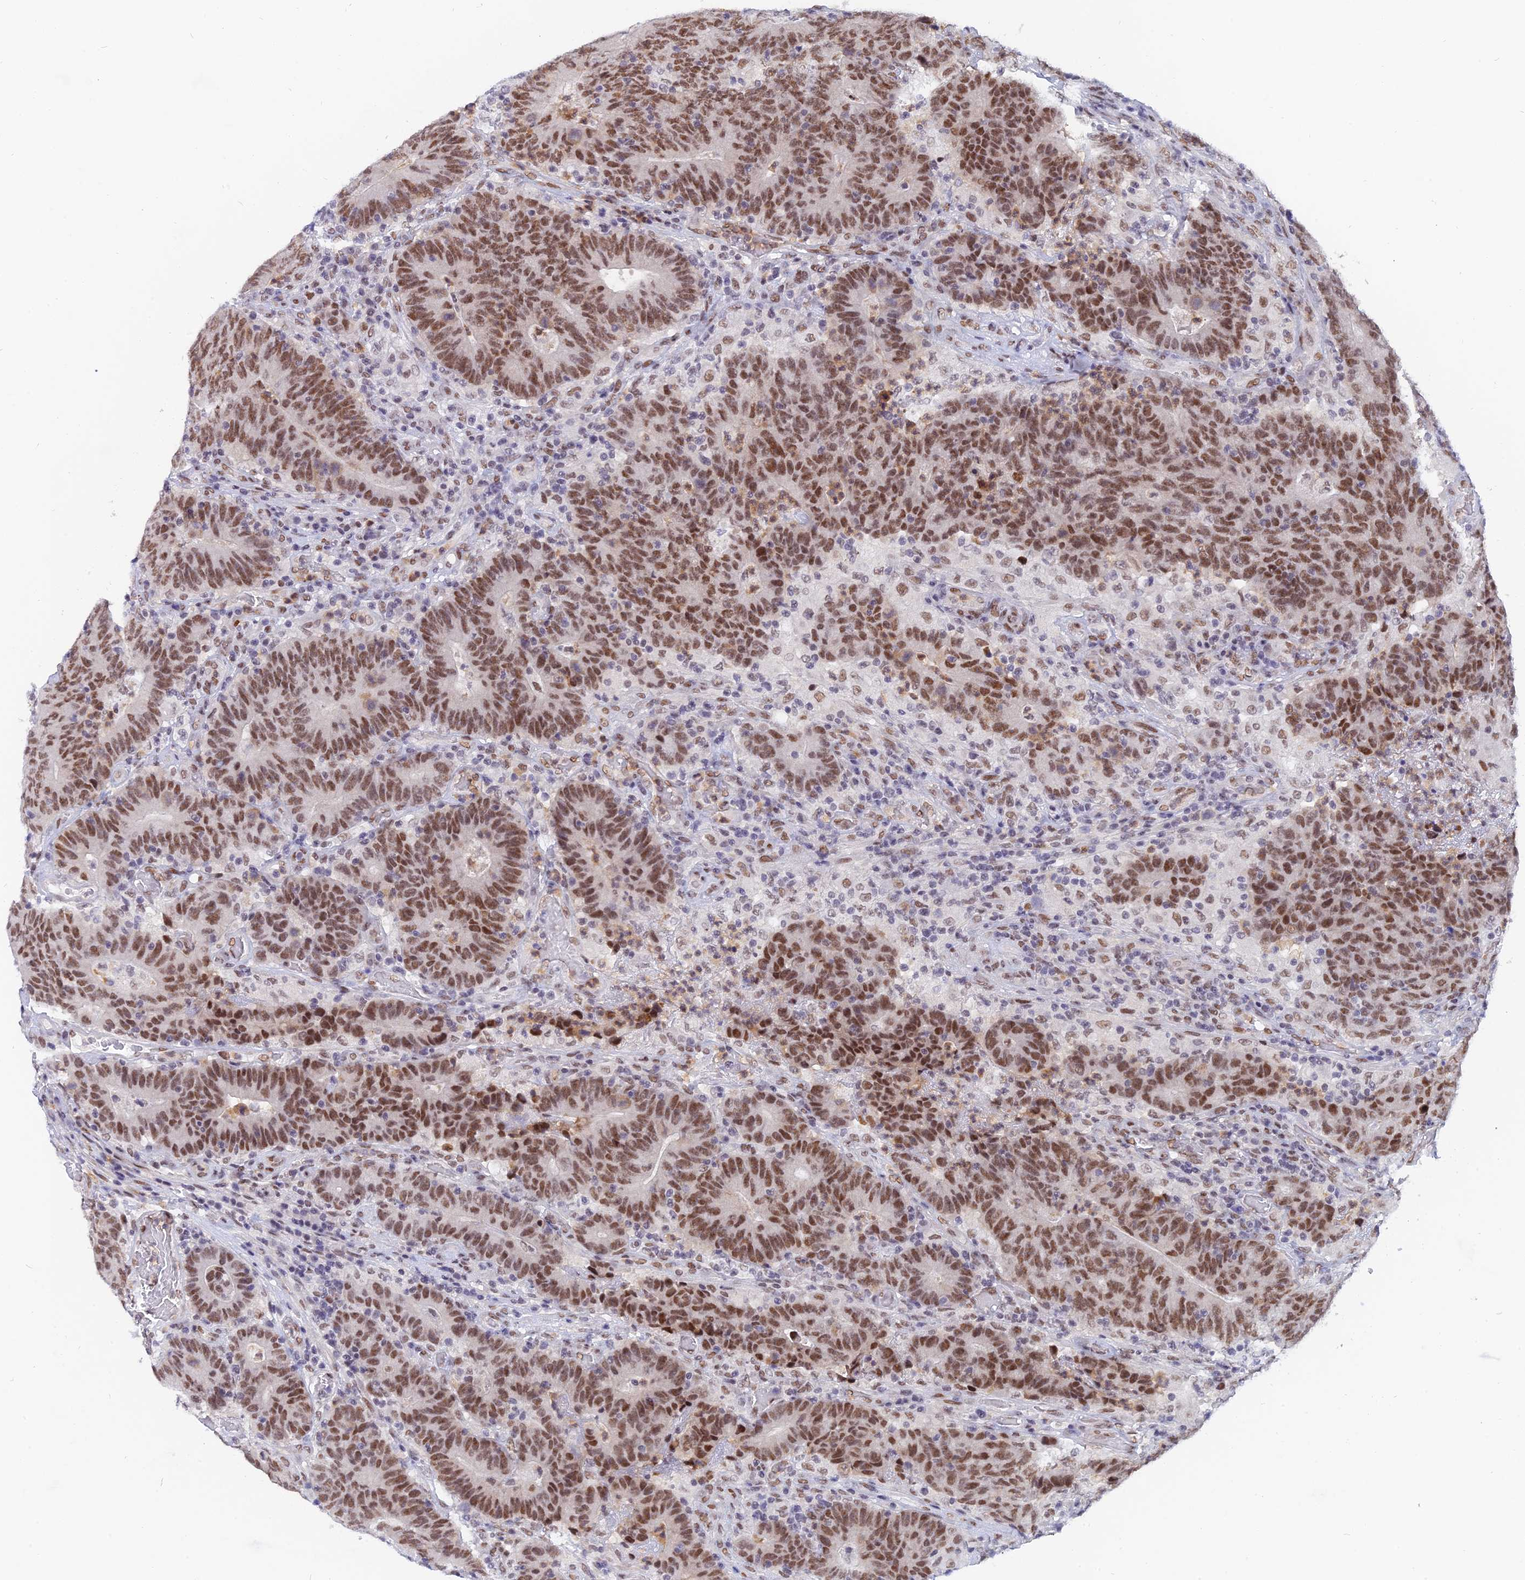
{"staining": {"intensity": "moderate", "quantity": ">75%", "location": "nuclear"}, "tissue": "colorectal cancer", "cell_type": "Tumor cells", "image_type": "cancer", "snomed": [{"axis": "morphology", "description": "Normal tissue, NOS"}, {"axis": "morphology", "description": "Adenocarcinoma, NOS"}, {"axis": "topography", "description": "Colon"}], "caption": "Moderate nuclear positivity is present in approximately >75% of tumor cells in colorectal adenocarcinoma.", "gene": "DPY30", "patient": {"sex": "female", "age": 75}}